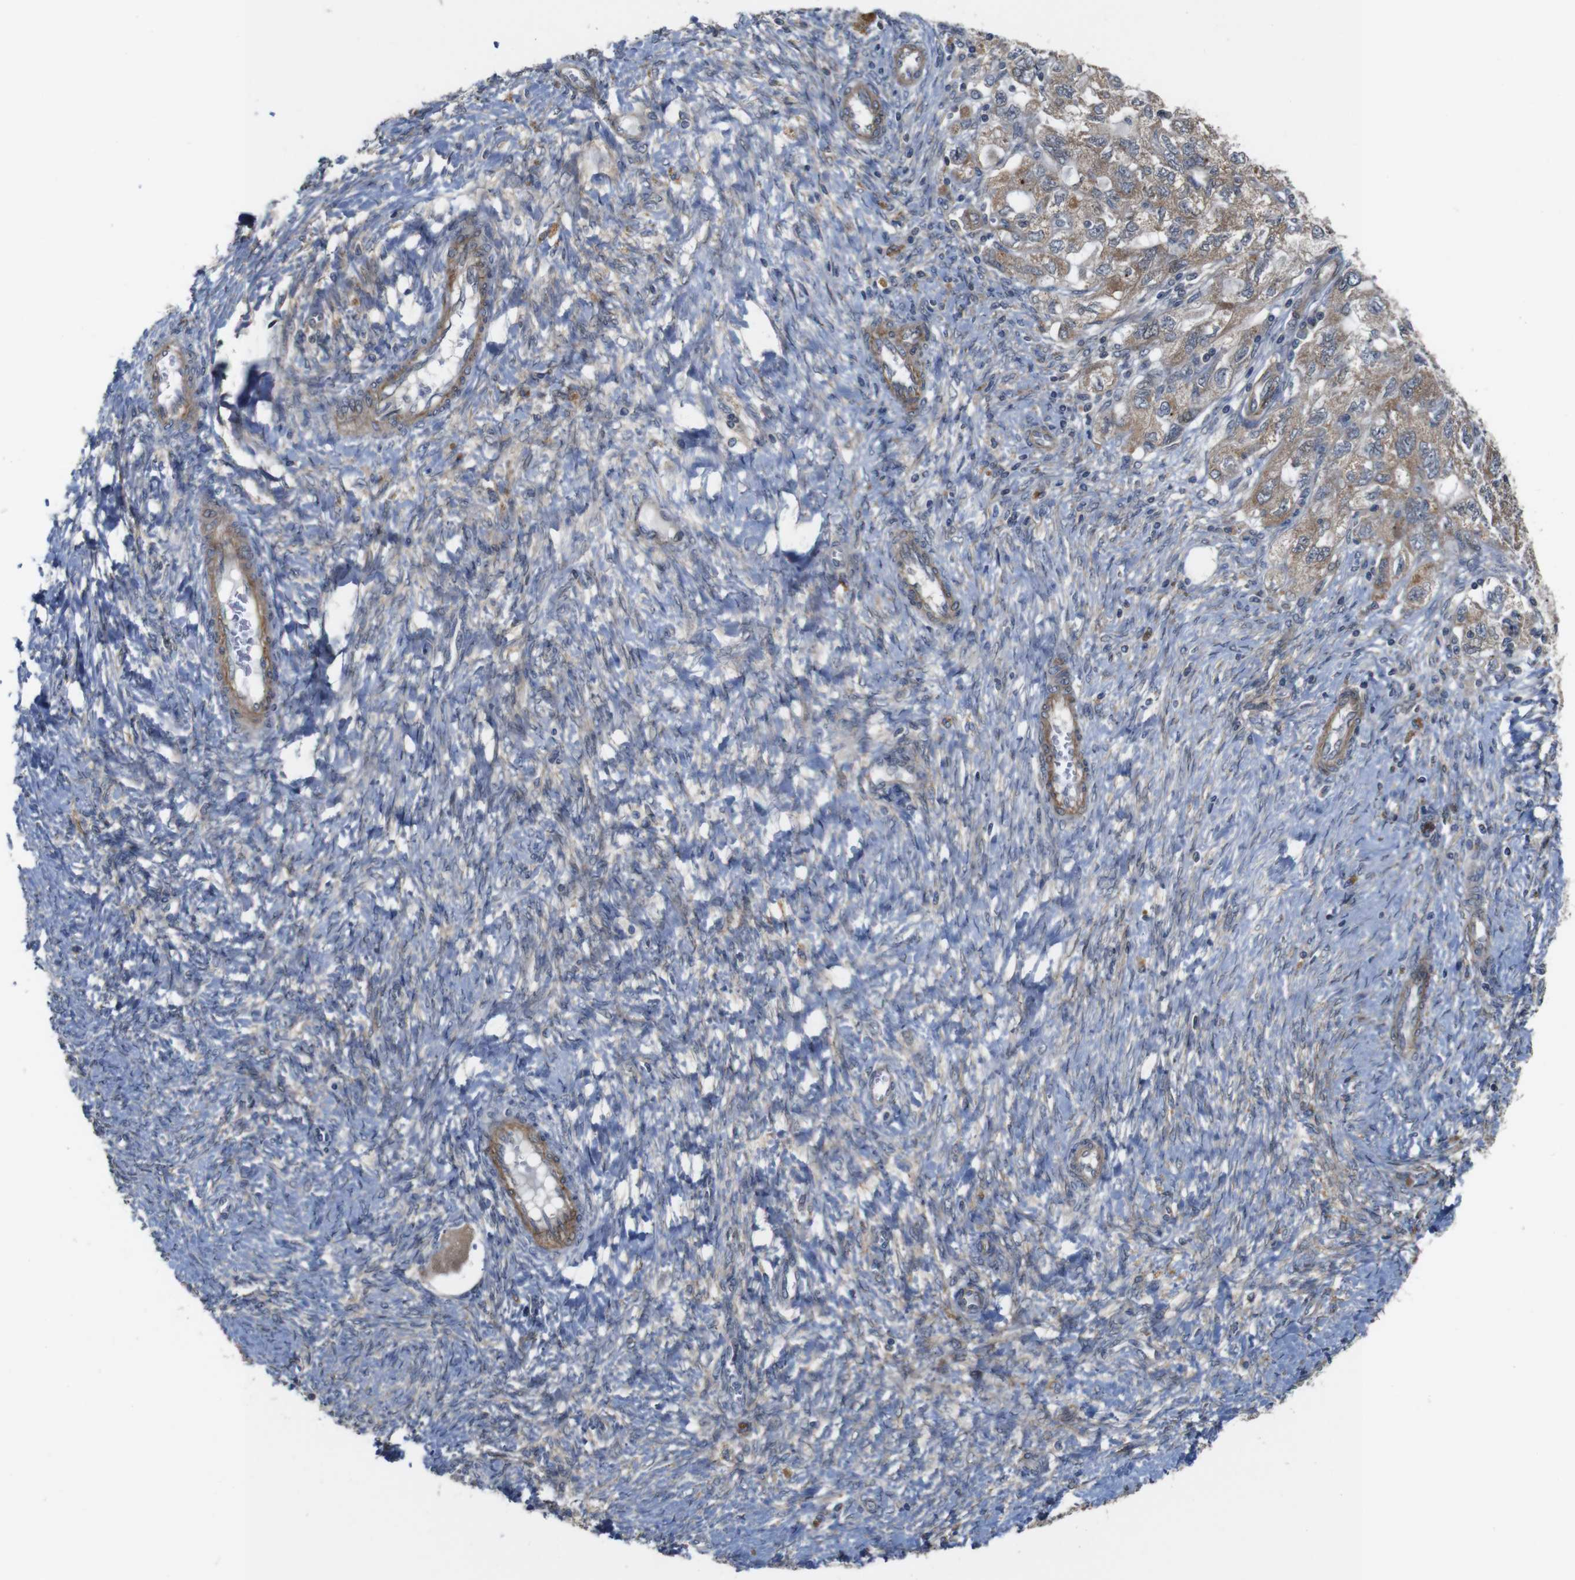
{"staining": {"intensity": "weak", "quantity": ">75%", "location": "cytoplasmic/membranous"}, "tissue": "ovarian cancer", "cell_type": "Tumor cells", "image_type": "cancer", "snomed": [{"axis": "morphology", "description": "Carcinoma, NOS"}, {"axis": "morphology", "description": "Cystadenocarcinoma, serous, NOS"}, {"axis": "topography", "description": "Ovary"}], "caption": "IHC staining of ovarian cancer (serous cystadenocarcinoma), which reveals low levels of weak cytoplasmic/membranous staining in approximately >75% of tumor cells indicating weak cytoplasmic/membranous protein positivity. The staining was performed using DAB (3,3'-diaminobenzidine) (brown) for protein detection and nuclei were counterstained in hematoxylin (blue).", "gene": "GGT7", "patient": {"sex": "female", "age": 69}}